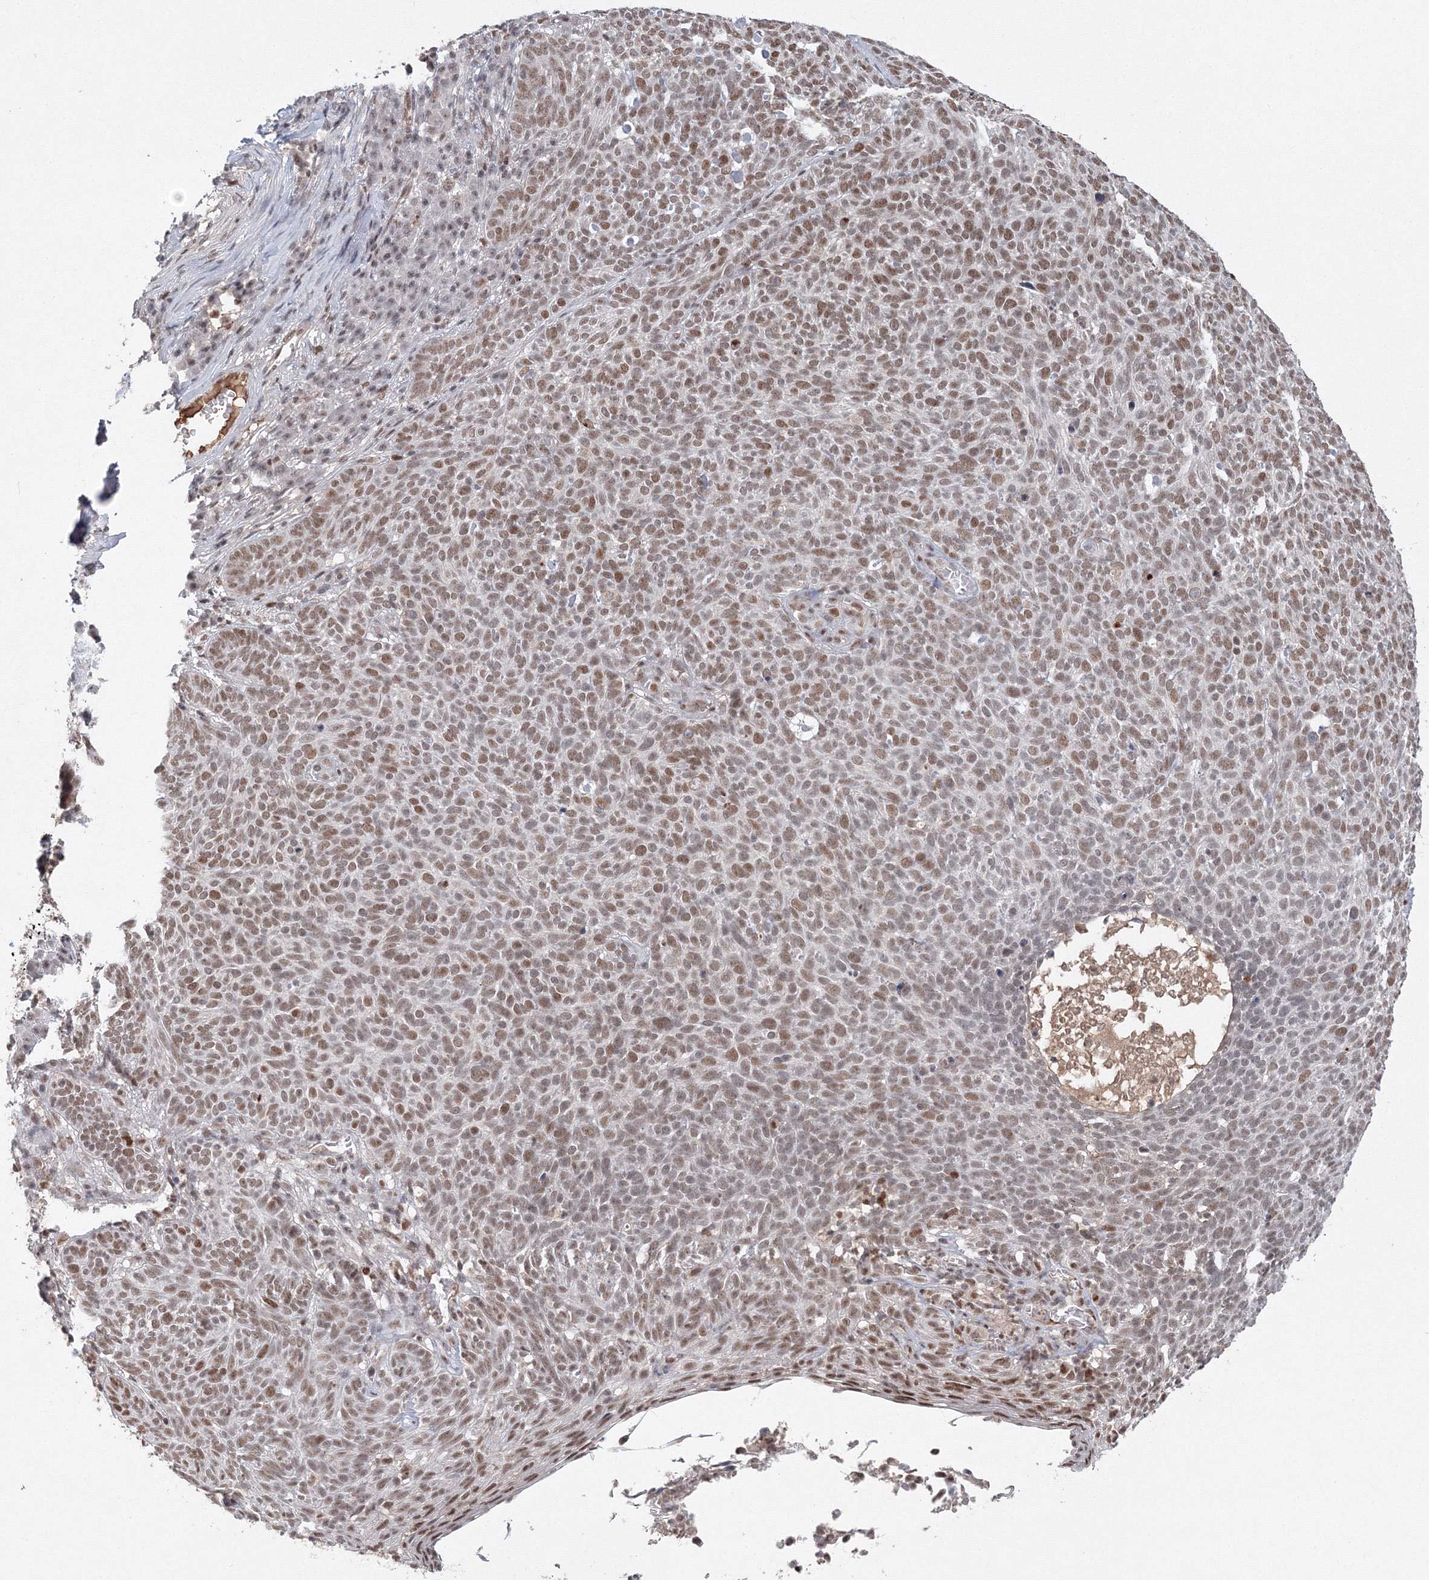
{"staining": {"intensity": "moderate", "quantity": "25%-75%", "location": "nuclear"}, "tissue": "skin cancer", "cell_type": "Tumor cells", "image_type": "cancer", "snomed": [{"axis": "morphology", "description": "Squamous cell carcinoma, NOS"}, {"axis": "topography", "description": "Skin"}], "caption": "This image exhibits immunohistochemistry staining of human squamous cell carcinoma (skin), with medium moderate nuclear positivity in approximately 25%-75% of tumor cells.", "gene": "IWS1", "patient": {"sex": "female", "age": 90}}